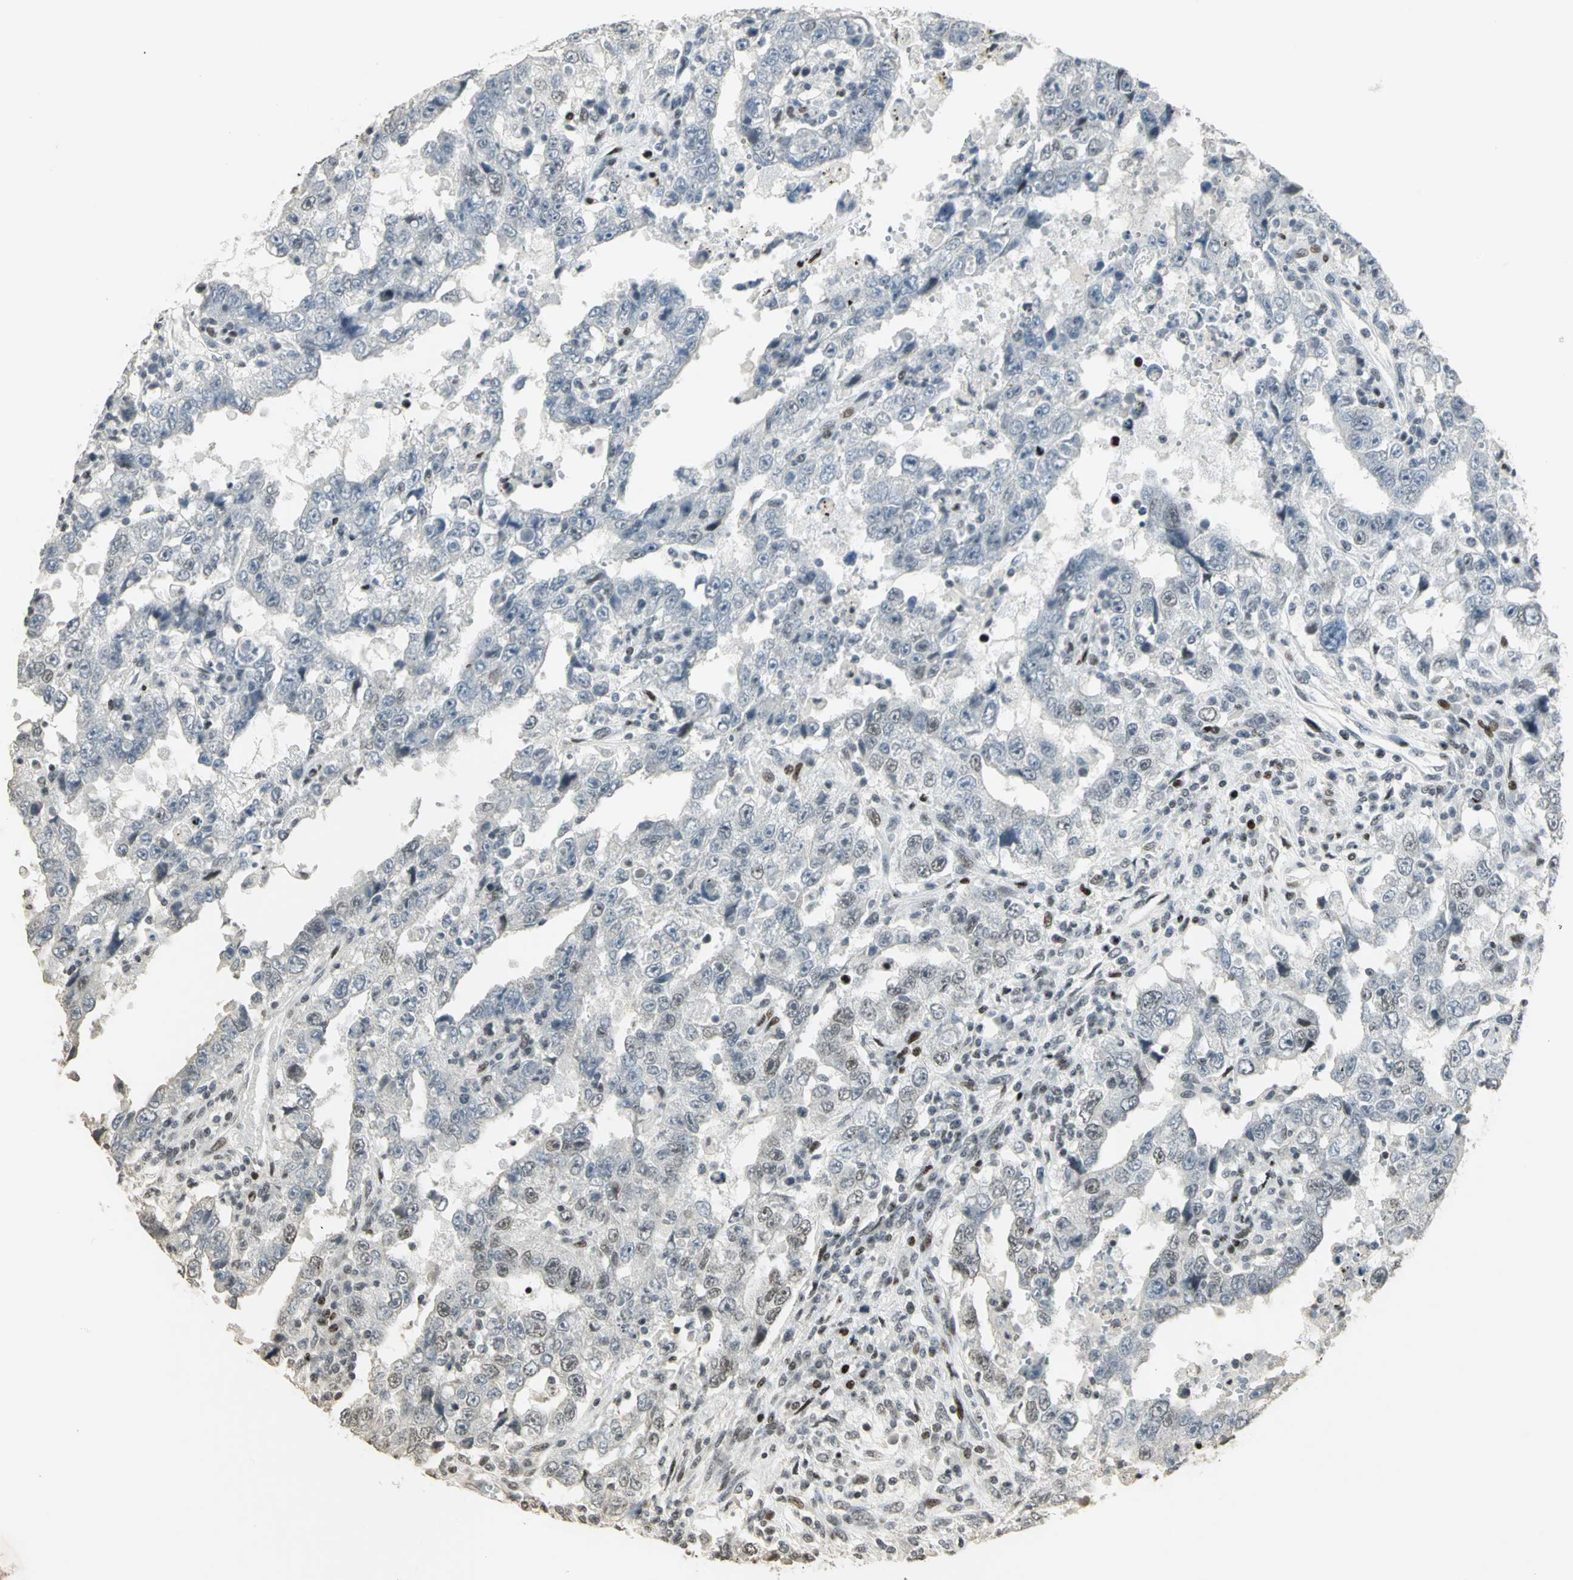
{"staining": {"intensity": "weak", "quantity": "<25%", "location": "nuclear"}, "tissue": "testis cancer", "cell_type": "Tumor cells", "image_type": "cancer", "snomed": [{"axis": "morphology", "description": "Carcinoma, Embryonal, NOS"}, {"axis": "topography", "description": "Testis"}], "caption": "The histopathology image shows no staining of tumor cells in testis embryonal carcinoma. (Immunohistochemistry, brightfield microscopy, high magnification).", "gene": "KDM1A", "patient": {"sex": "male", "age": 26}}